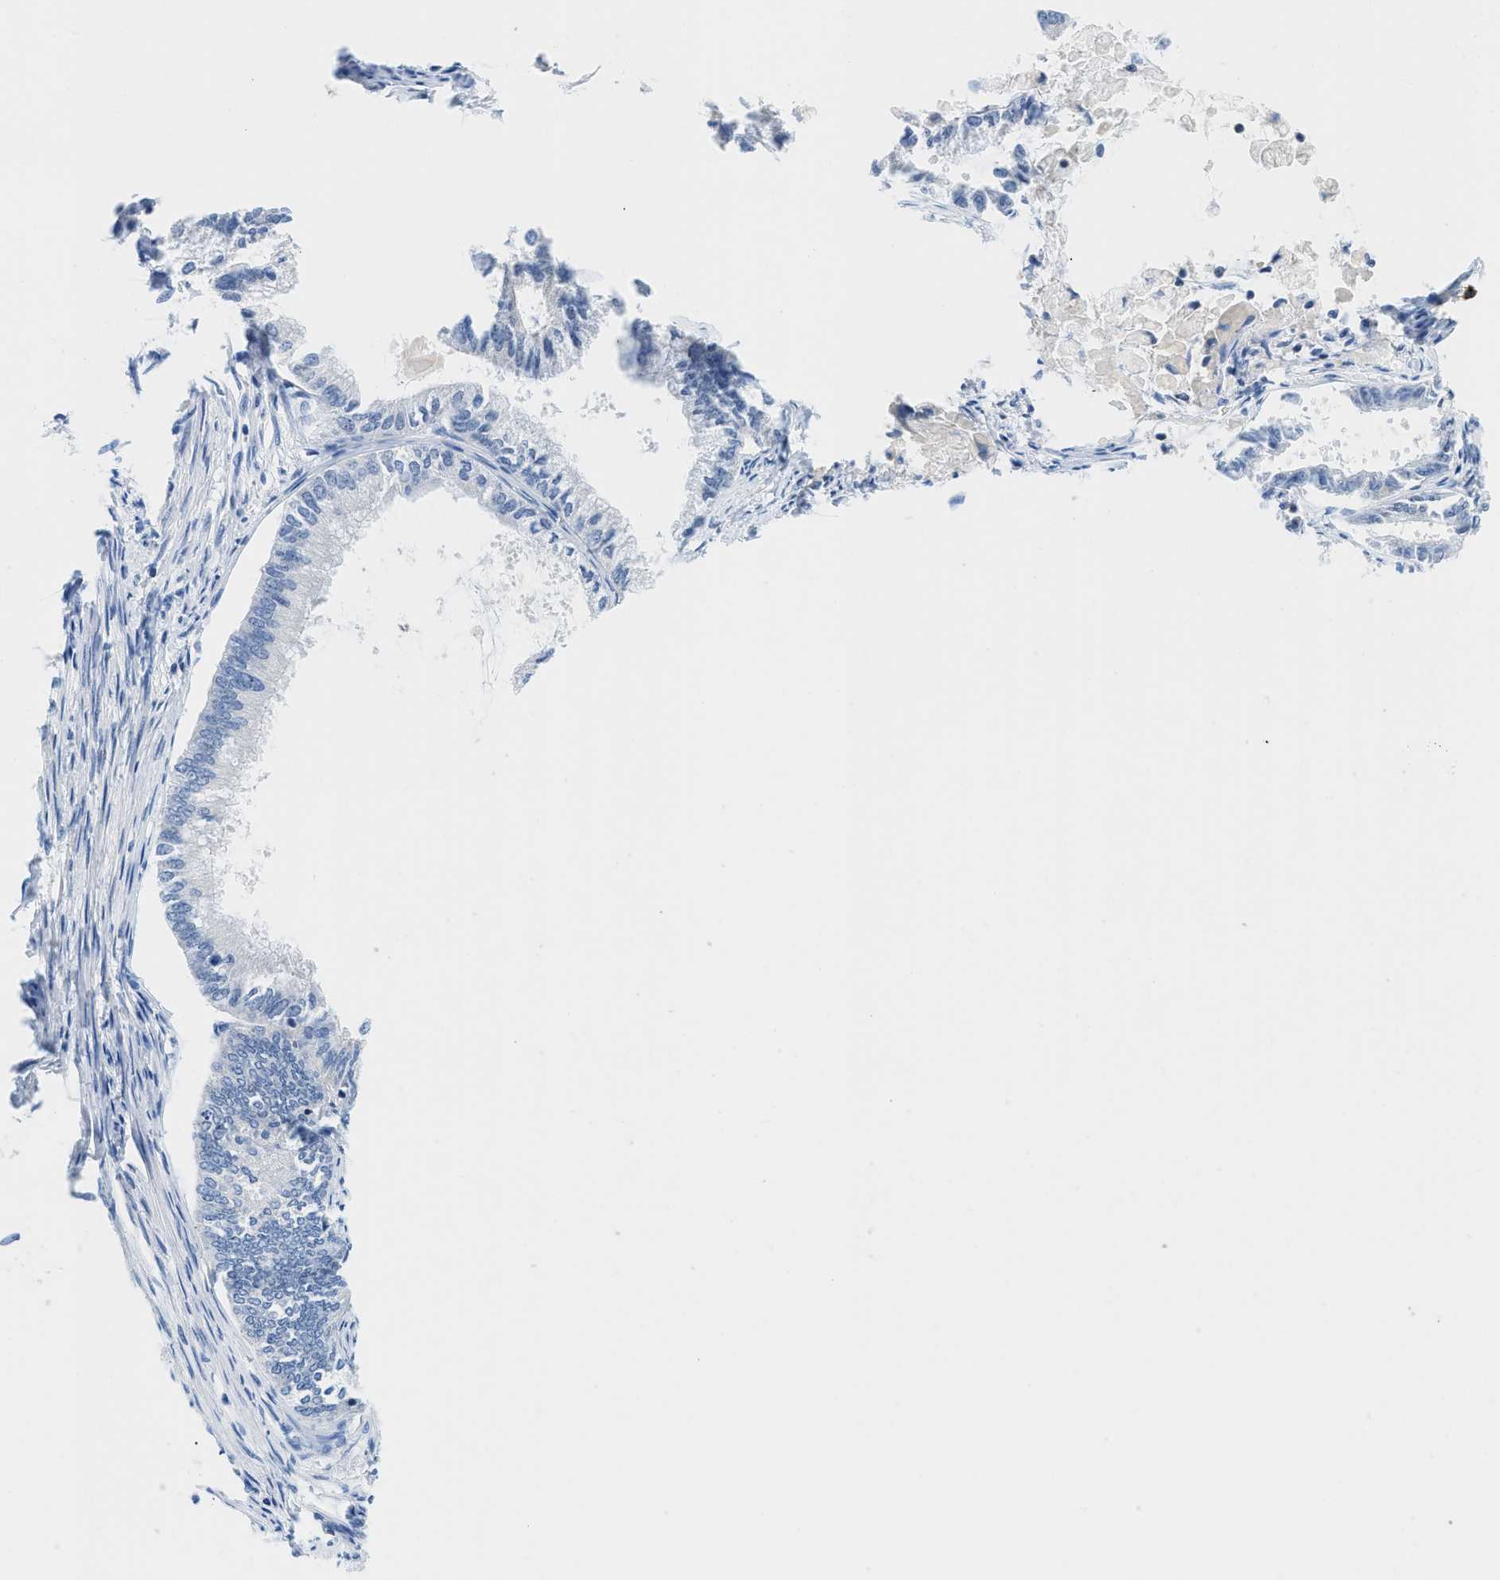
{"staining": {"intensity": "negative", "quantity": "none", "location": "none"}, "tissue": "endometrial cancer", "cell_type": "Tumor cells", "image_type": "cancer", "snomed": [{"axis": "morphology", "description": "Adenocarcinoma, NOS"}, {"axis": "topography", "description": "Endometrium"}], "caption": "Tumor cells show no significant expression in endometrial cancer (adenocarcinoma).", "gene": "FAM151A", "patient": {"sex": "female", "age": 86}}